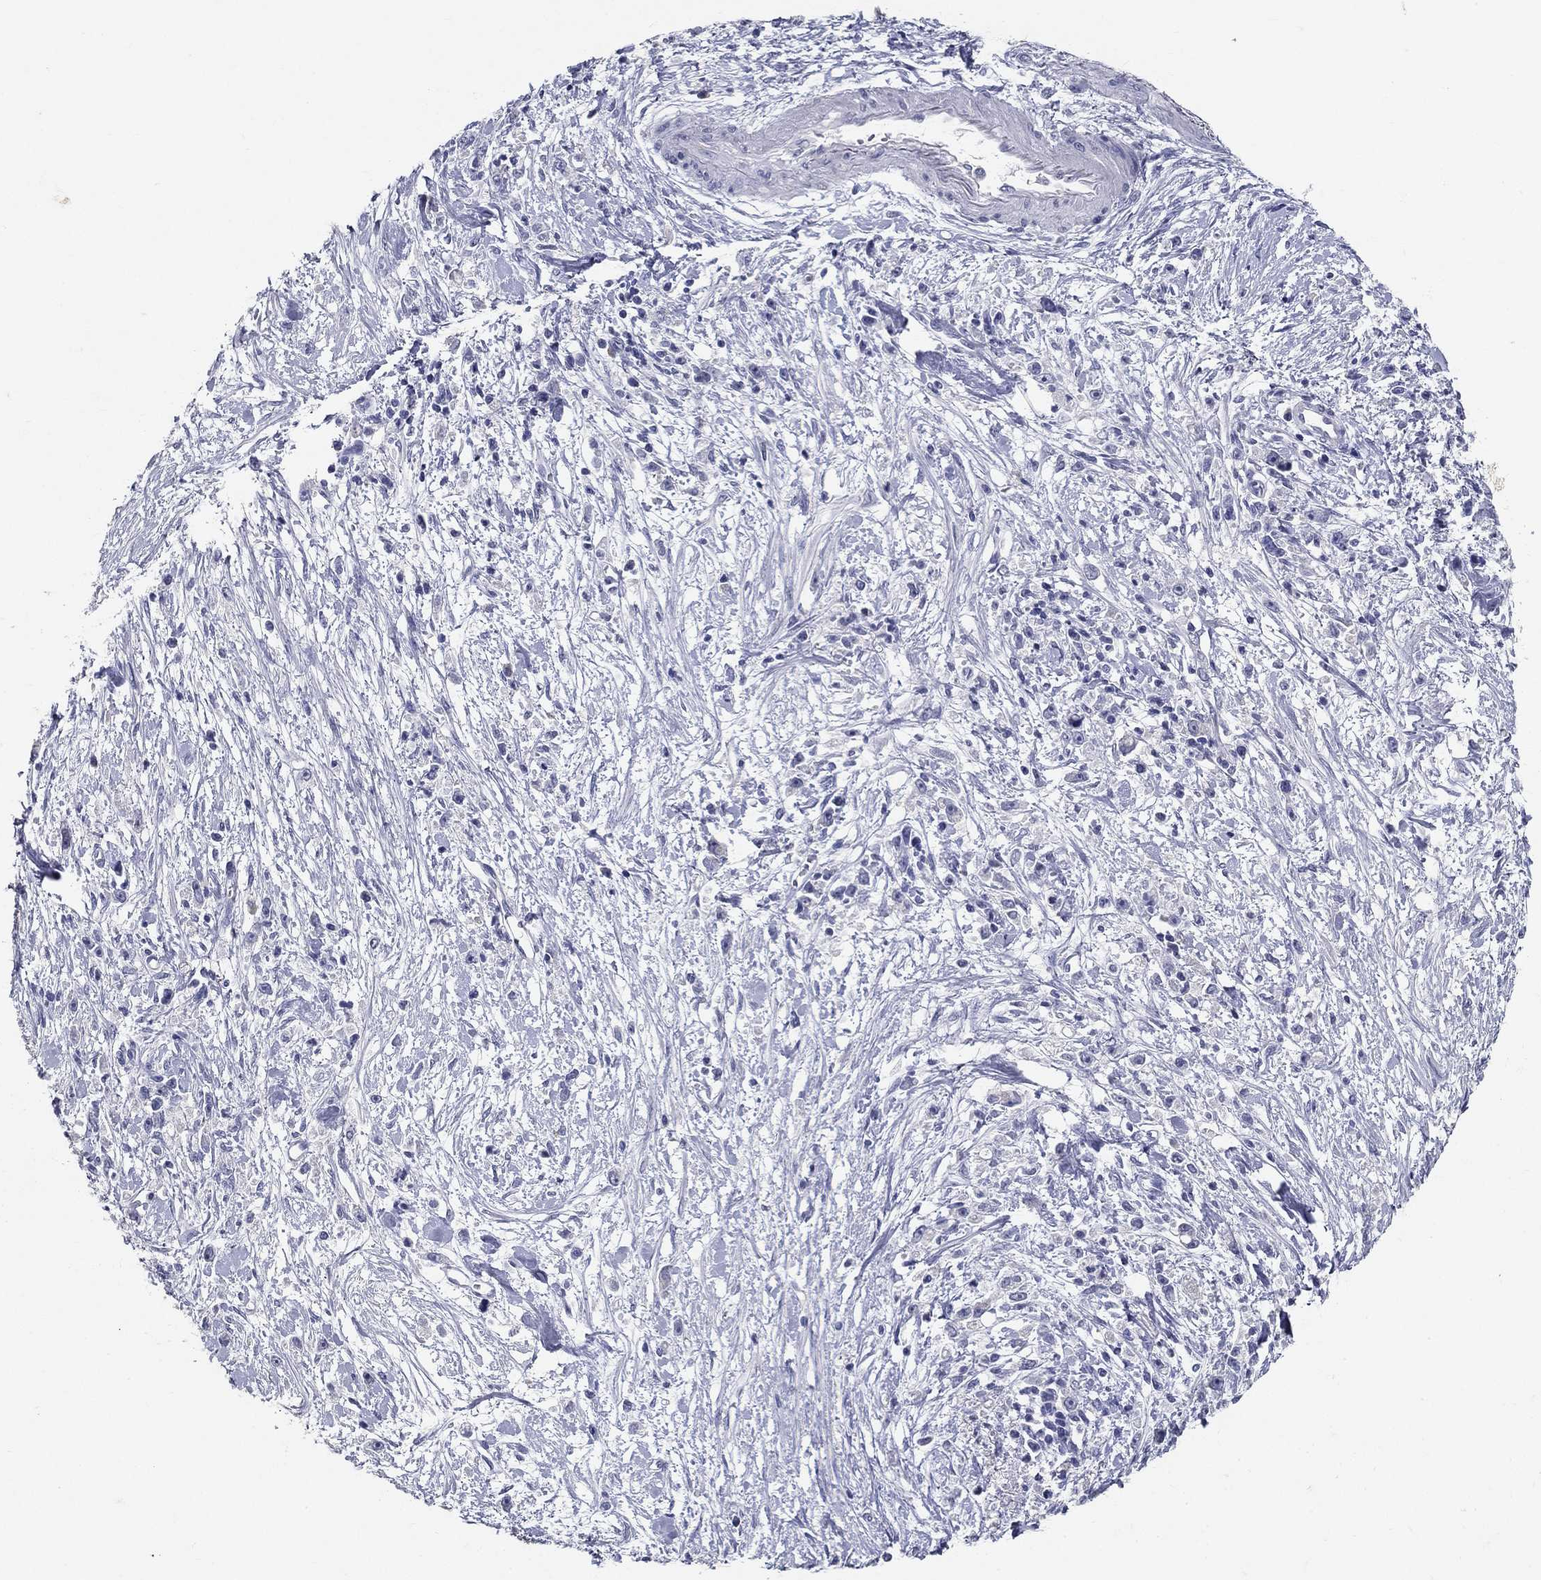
{"staining": {"intensity": "negative", "quantity": "none", "location": "none"}, "tissue": "stomach cancer", "cell_type": "Tumor cells", "image_type": "cancer", "snomed": [{"axis": "morphology", "description": "Adenocarcinoma, NOS"}, {"axis": "topography", "description": "Stomach"}], "caption": "High magnification brightfield microscopy of adenocarcinoma (stomach) stained with DAB (brown) and counterstained with hematoxylin (blue): tumor cells show no significant expression. Brightfield microscopy of IHC stained with DAB (brown) and hematoxylin (blue), captured at high magnification.", "gene": "POMC", "patient": {"sex": "female", "age": 59}}